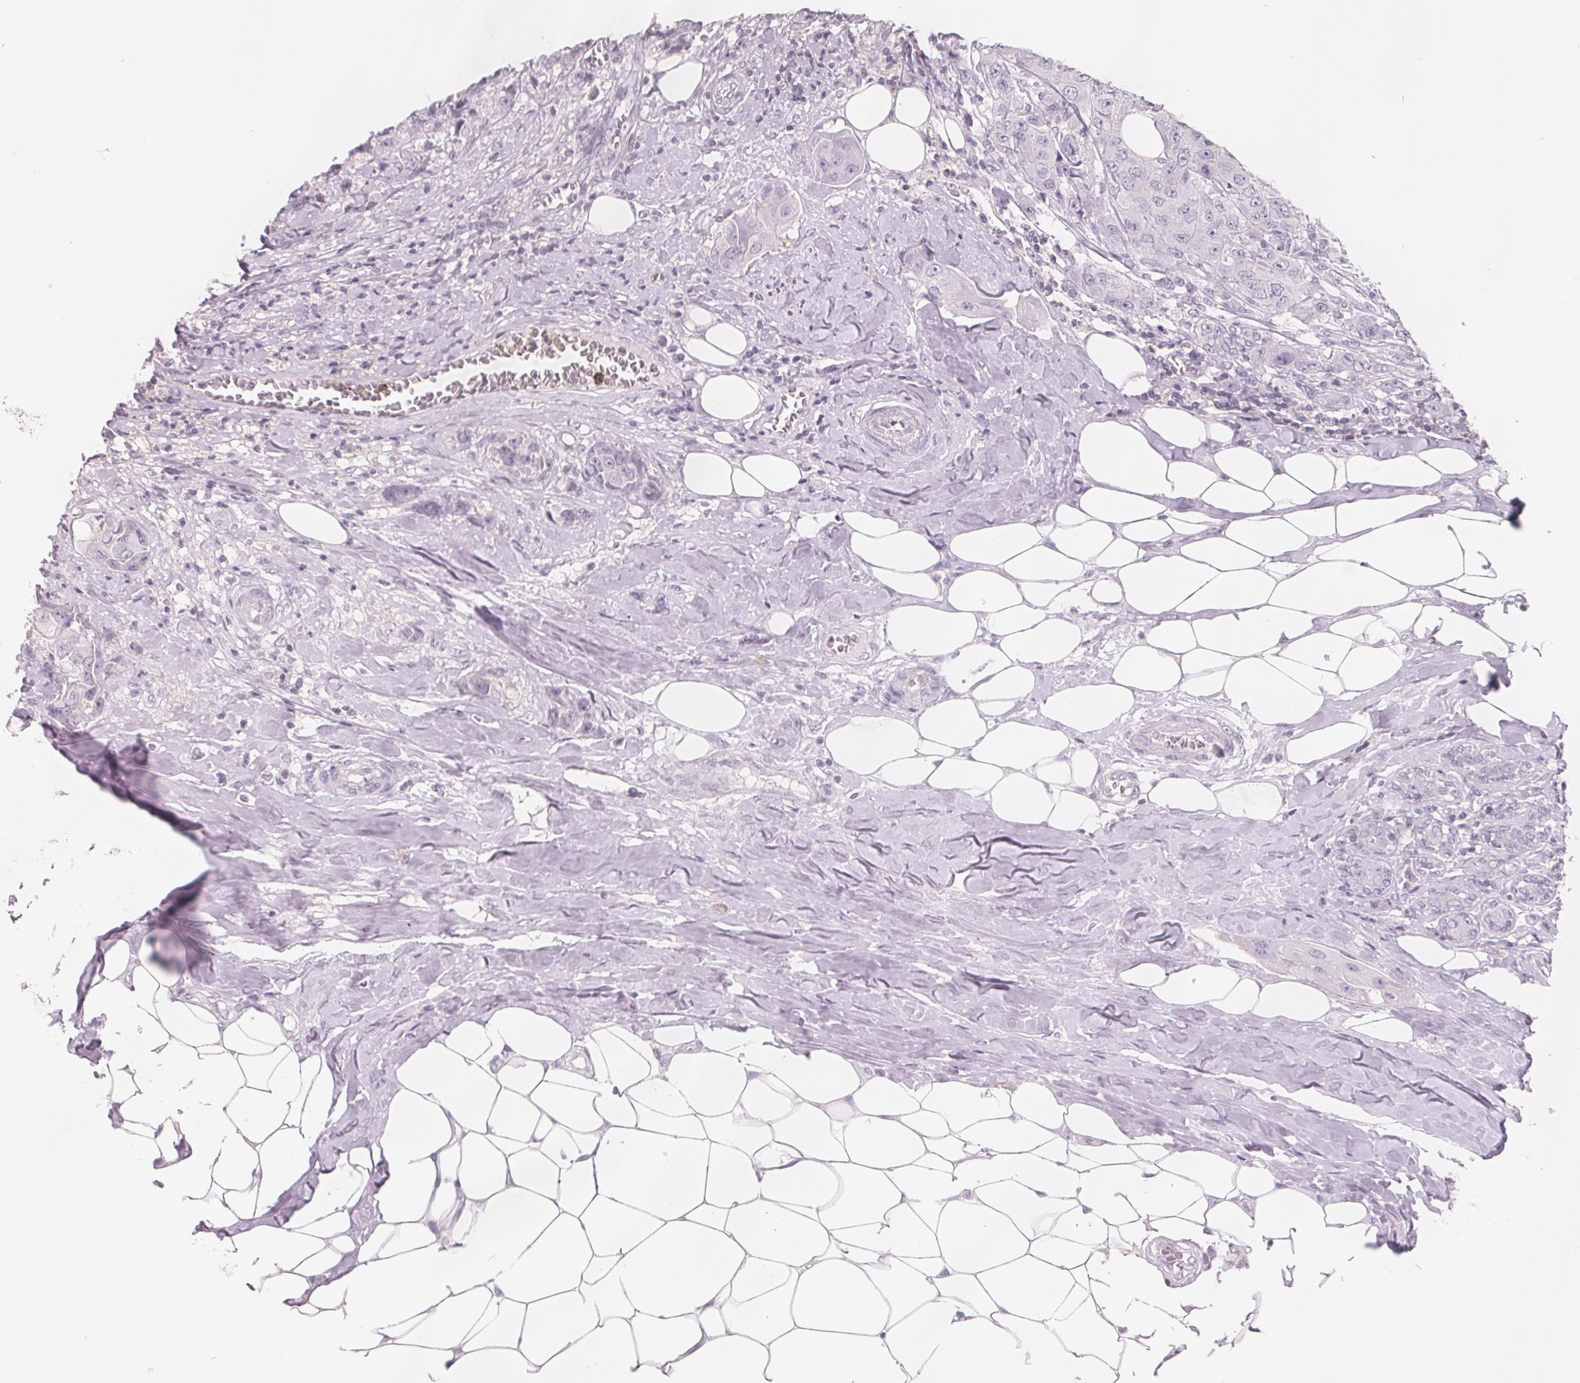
{"staining": {"intensity": "negative", "quantity": "none", "location": "none"}, "tissue": "breast cancer", "cell_type": "Tumor cells", "image_type": "cancer", "snomed": [{"axis": "morphology", "description": "Normal tissue, NOS"}, {"axis": "morphology", "description": "Duct carcinoma"}, {"axis": "topography", "description": "Breast"}], "caption": "Breast cancer (intraductal carcinoma) stained for a protein using immunohistochemistry (IHC) demonstrates no staining tumor cells.", "gene": "FTCD", "patient": {"sex": "female", "age": 43}}